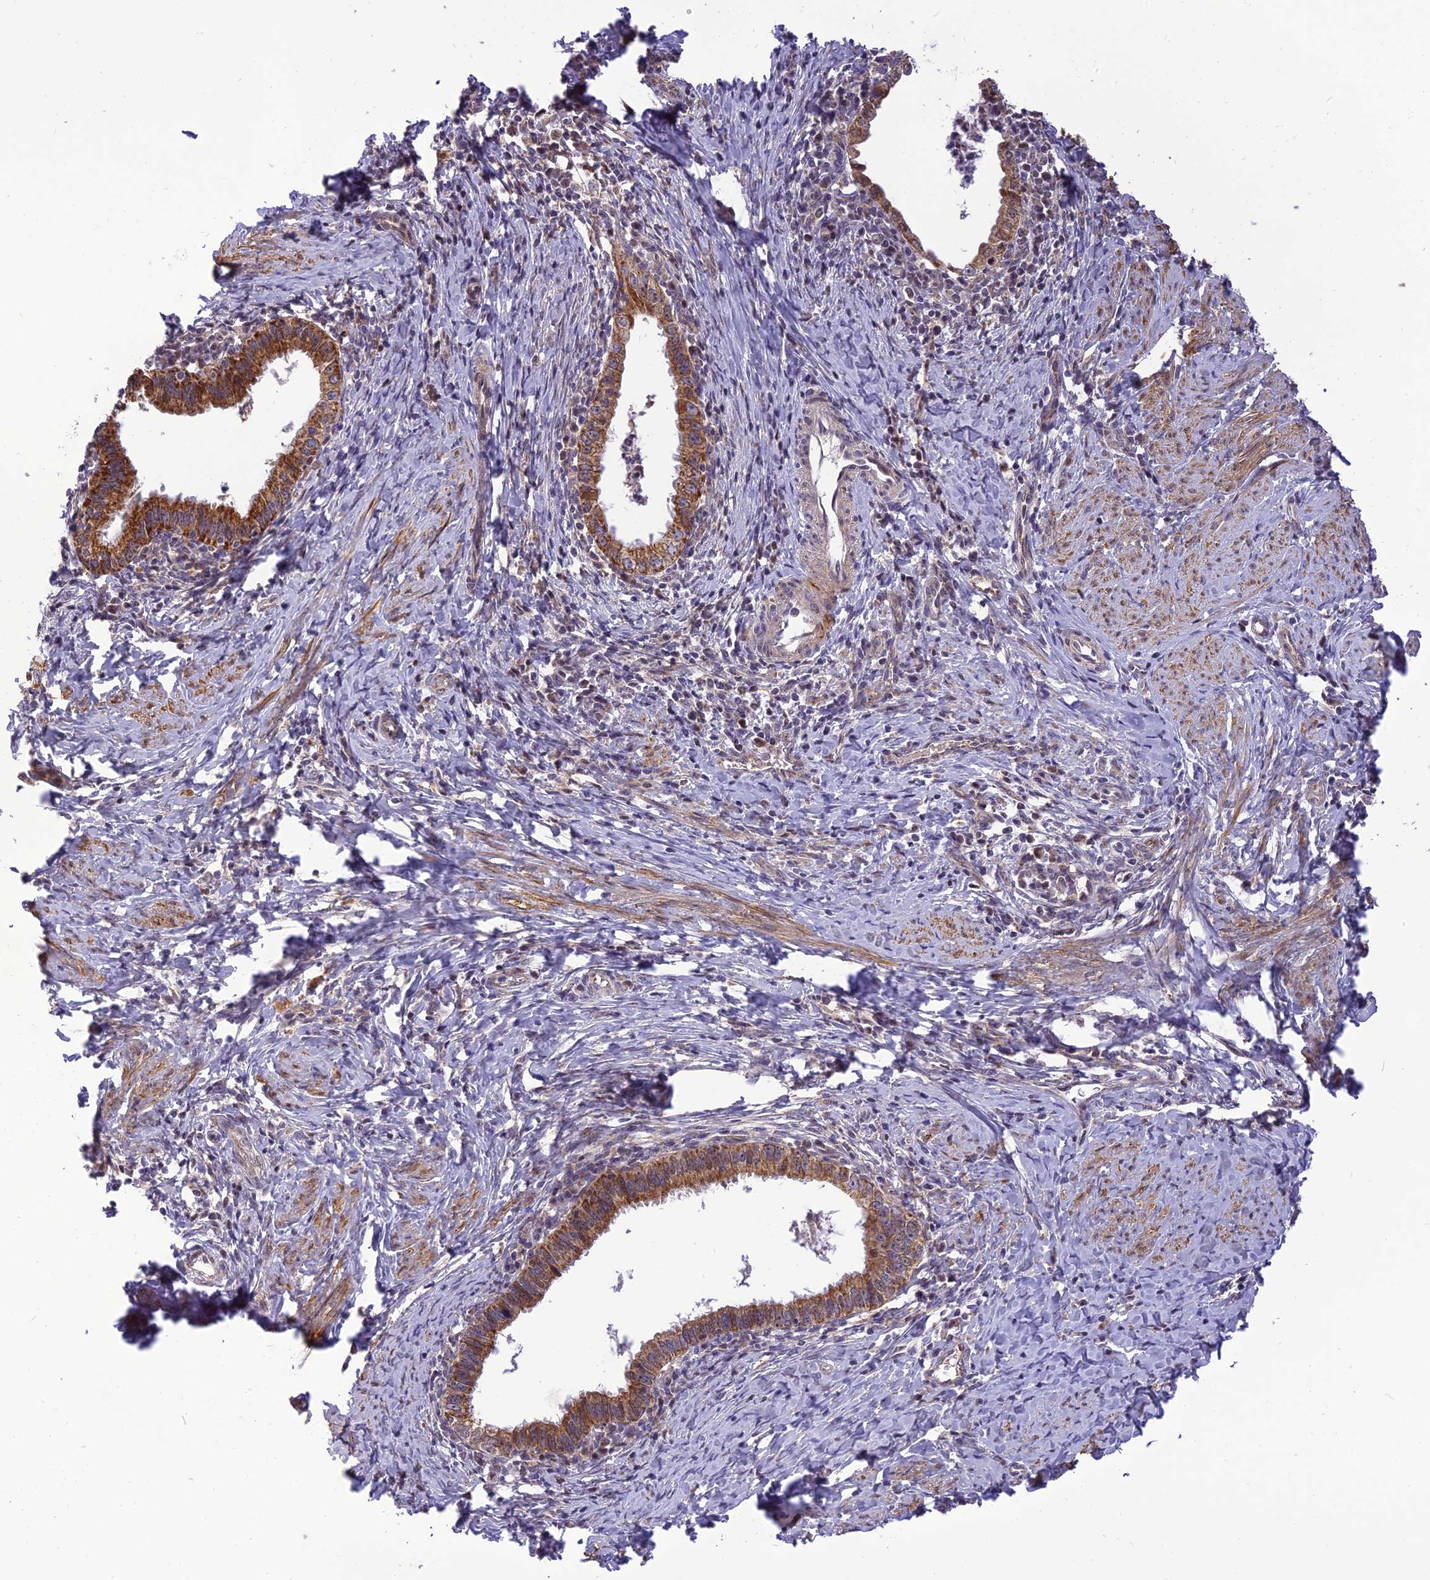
{"staining": {"intensity": "moderate", "quantity": ">75%", "location": "cytoplasmic/membranous"}, "tissue": "cervical cancer", "cell_type": "Tumor cells", "image_type": "cancer", "snomed": [{"axis": "morphology", "description": "Adenocarcinoma, NOS"}, {"axis": "topography", "description": "Cervix"}], "caption": "The photomicrograph demonstrates staining of cervical cancer, revealing moderate cytoplasmic/membranous protein expression (brown color) within tumor cells. Nuclei are stained in blue.", "gene": "CMC1", "patient": {"sex": "female", "age": 36}}